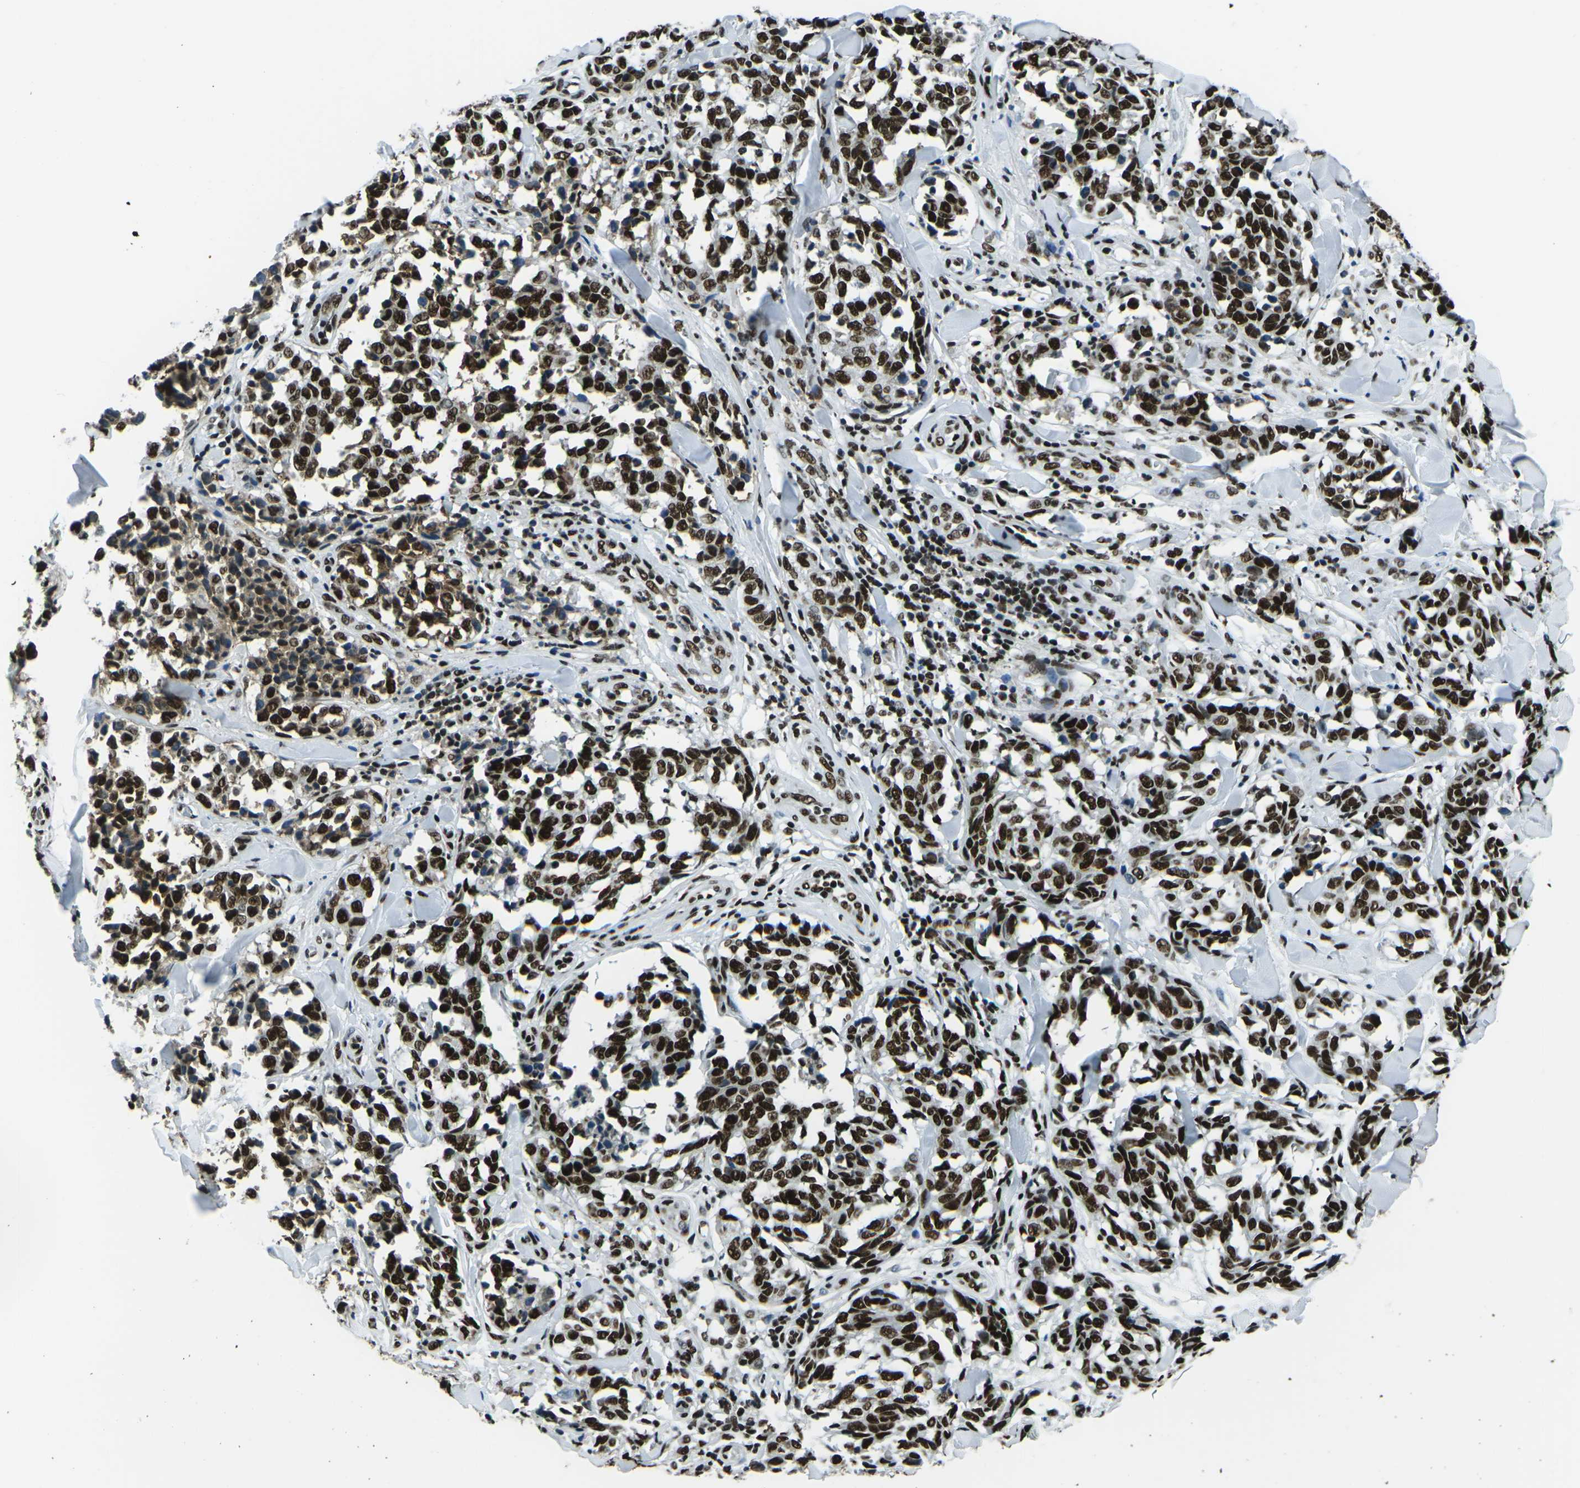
{"staining": {"intensity": "strong", "quantity": ">75%", "location": "nuclear"}, "tissue": "melanoma", "cell_type": "Tumor cells", "image_type": "cancer", "snomed": [{"axis": "morphology", "description": "Malignant melanoma, NOS"}, {"axis": "topography", "description": "Skin"}], "caption": "This image reveals malignant melanoma stained with IHC to label a protein in brown. The nuclear of tumor cells show strong positivity for the protein. Nuclei are counter-stained blue.", "gene": "HNRNPL", "patient": {"sex": "female", "age": 64}}